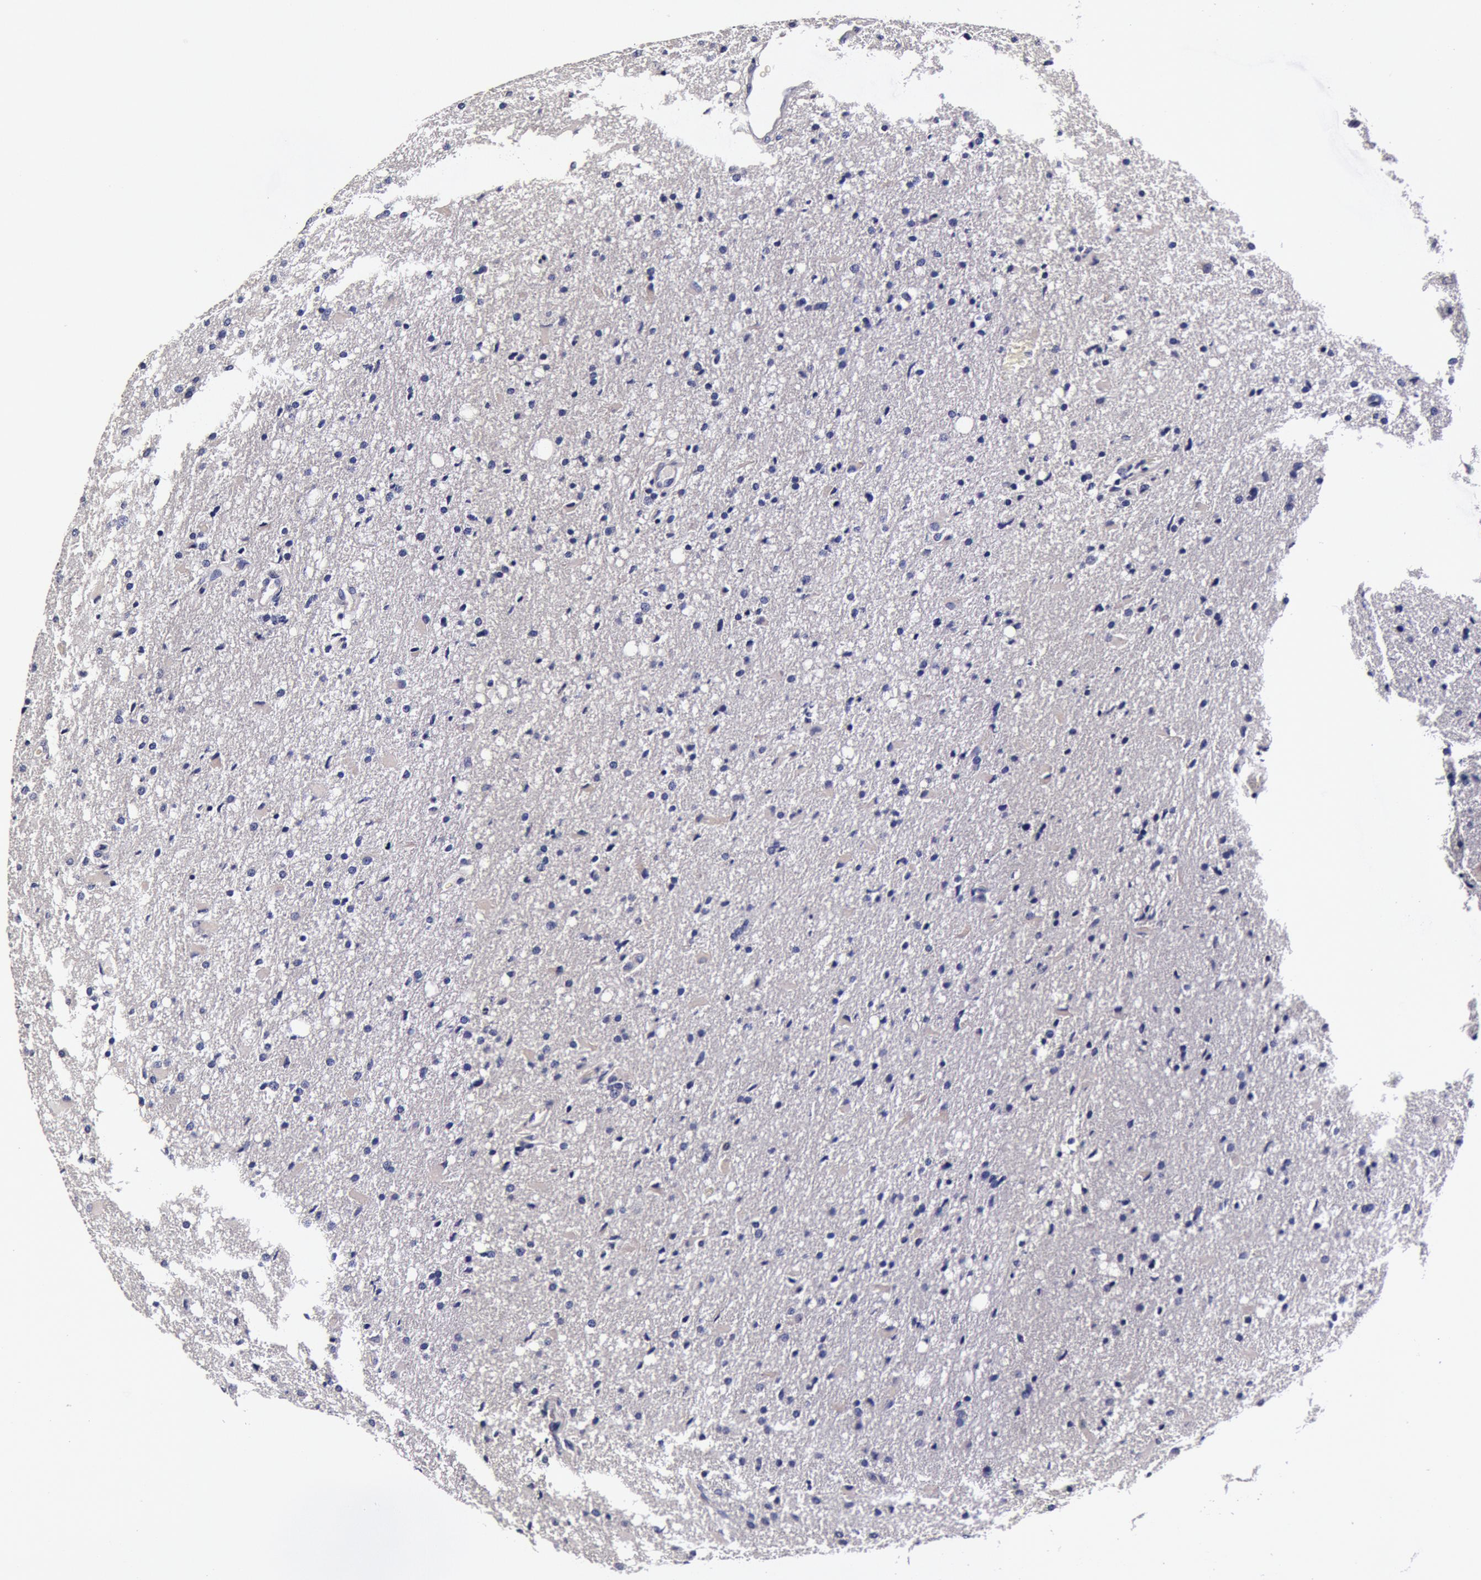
{"staining": {"intensity": "negative", "quantity": "none", "location": "none"}, "tissue": "glioma", "cell_type": "Tumor cells", "image_type": "cancer", "snomed": [{"axis": "morphology", "description": "Glioma, malignant, High grade"}, {"axis": "topography", "description": "Brain"}], "caption": "High magnification brightfield microscopy of glioma stained with DAB (brown) and counterstained with hematoxylin (blue): tumor cells show no significant positivity.", "gene": "CCDC22", "patient": {"sex": "male", "age": 68}}